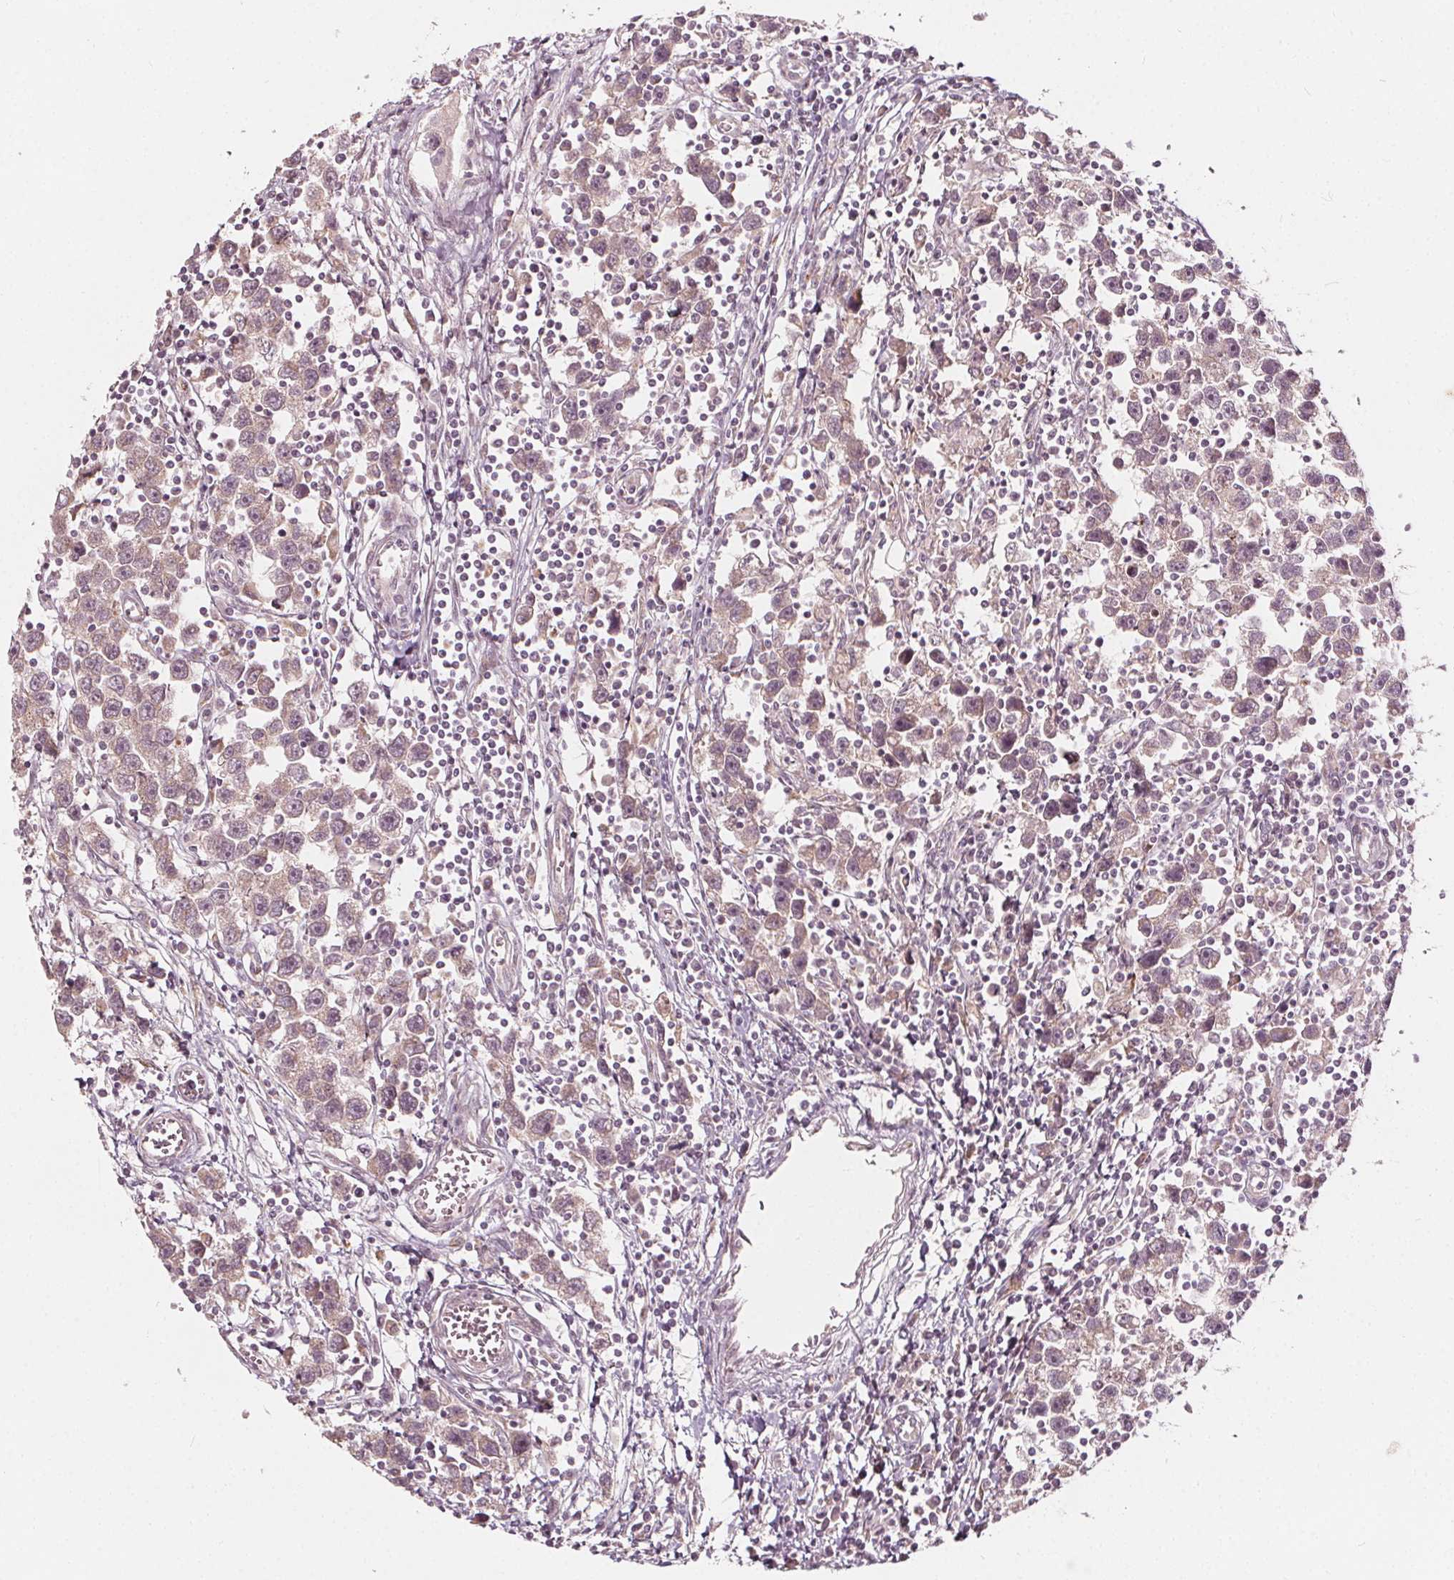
{"staining": {"intensity": "weak", "quantity": ">75%", "location": "cytoplasmic/membranous,nuclear"}, "tissue": "testis cancer", "cell_type": "Tumor cells", "image_type": "cancer", "snomed": [{"axis": "morphology", "description": "Seminoma, NOS"}, {"axis": "topography", "description": "Testis"}], "caption": "Human testis cancer (seminoma) stained with a brown dye shows weak cytoplasmic/membranous and nuclear positive positivity in about >75% of tumor cells.", "gene": "NPC1L1", "patient": {"sex": "male", "age": 30}}